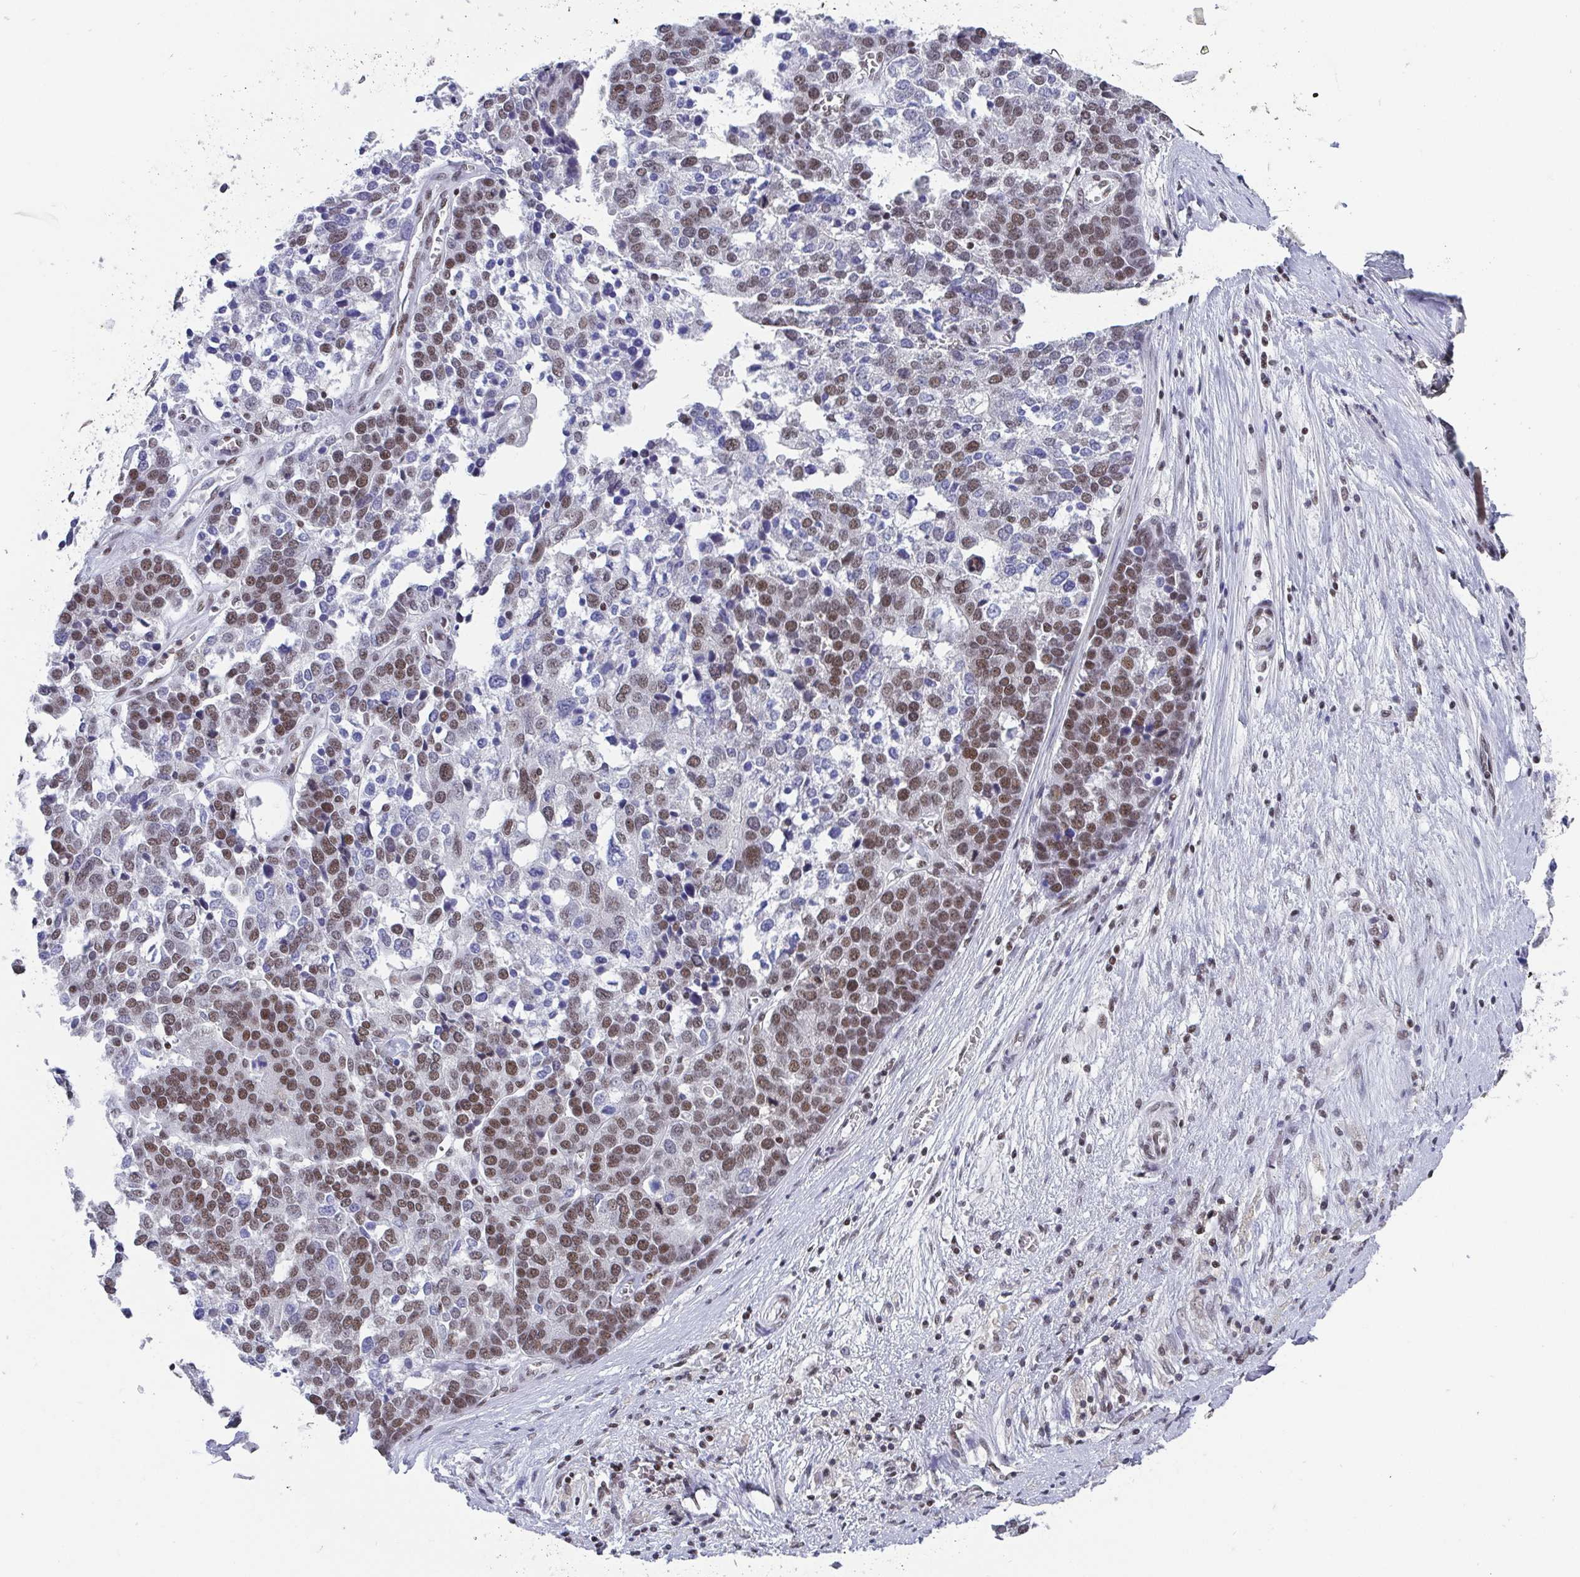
{"staining": {"intensity": "moderate", "quantity": "25%-75%", "location": "nuclear"}, "tissue": "ovarian cancer", "cell_type": "Tumor cells", "image_type": "cancer", "snomed": [{"axis": "morphology", "description": "Cystadenocarcinoma, serous, NOS"}, {"axis": "topography", "description": "Ovary"}], "caption": "Ovarian serous cystadenocarcinoma was stained to show a protein in brown. There is medium levels of moderate nuclear staining in about 25%-75% of tumor cells.", "gene": "CTCF", "patient": {"sex": "female", "age": 44}}